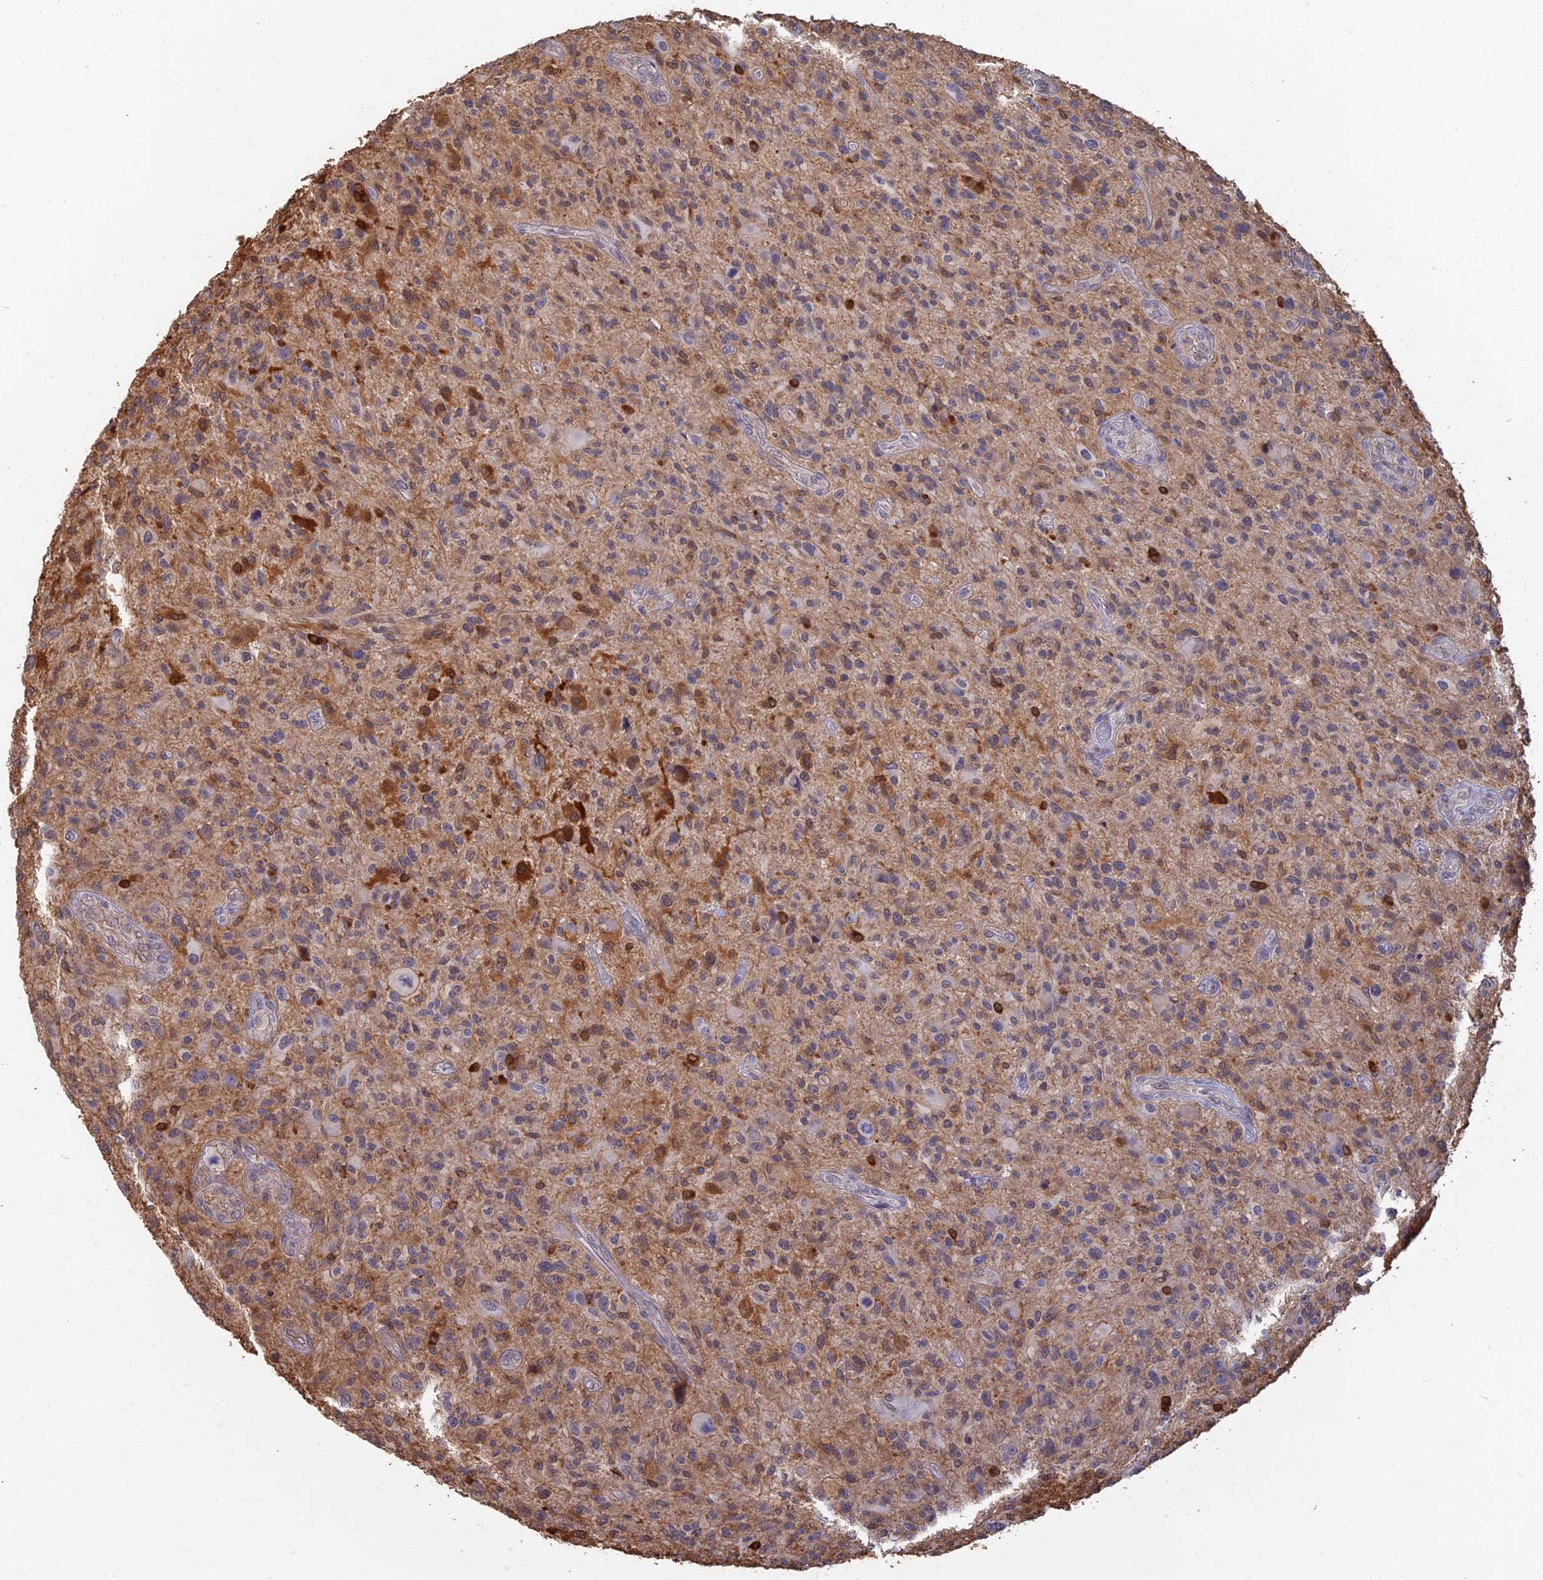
{"staining": {"intensity": "weak", "quantity": "25%-75%", "location": "cytoplasmic/membranous"}, "tissue": "glioma", "cell_type": "Tumor cells", "image_type": "cancer", "snomed": [{"axis": "morphology", "description": "Glioma, malignant, High grade"}, {"axis": "topography", "description": "Brain"}], "caption": "There is low levels of weak cytoplasmic/membranous expression in tumor cells of glioma, as demonstrated by immunohistochemical staining (brown color).", "gene": "LRRN3", "patient": {"sex": "male", "age": 47}}